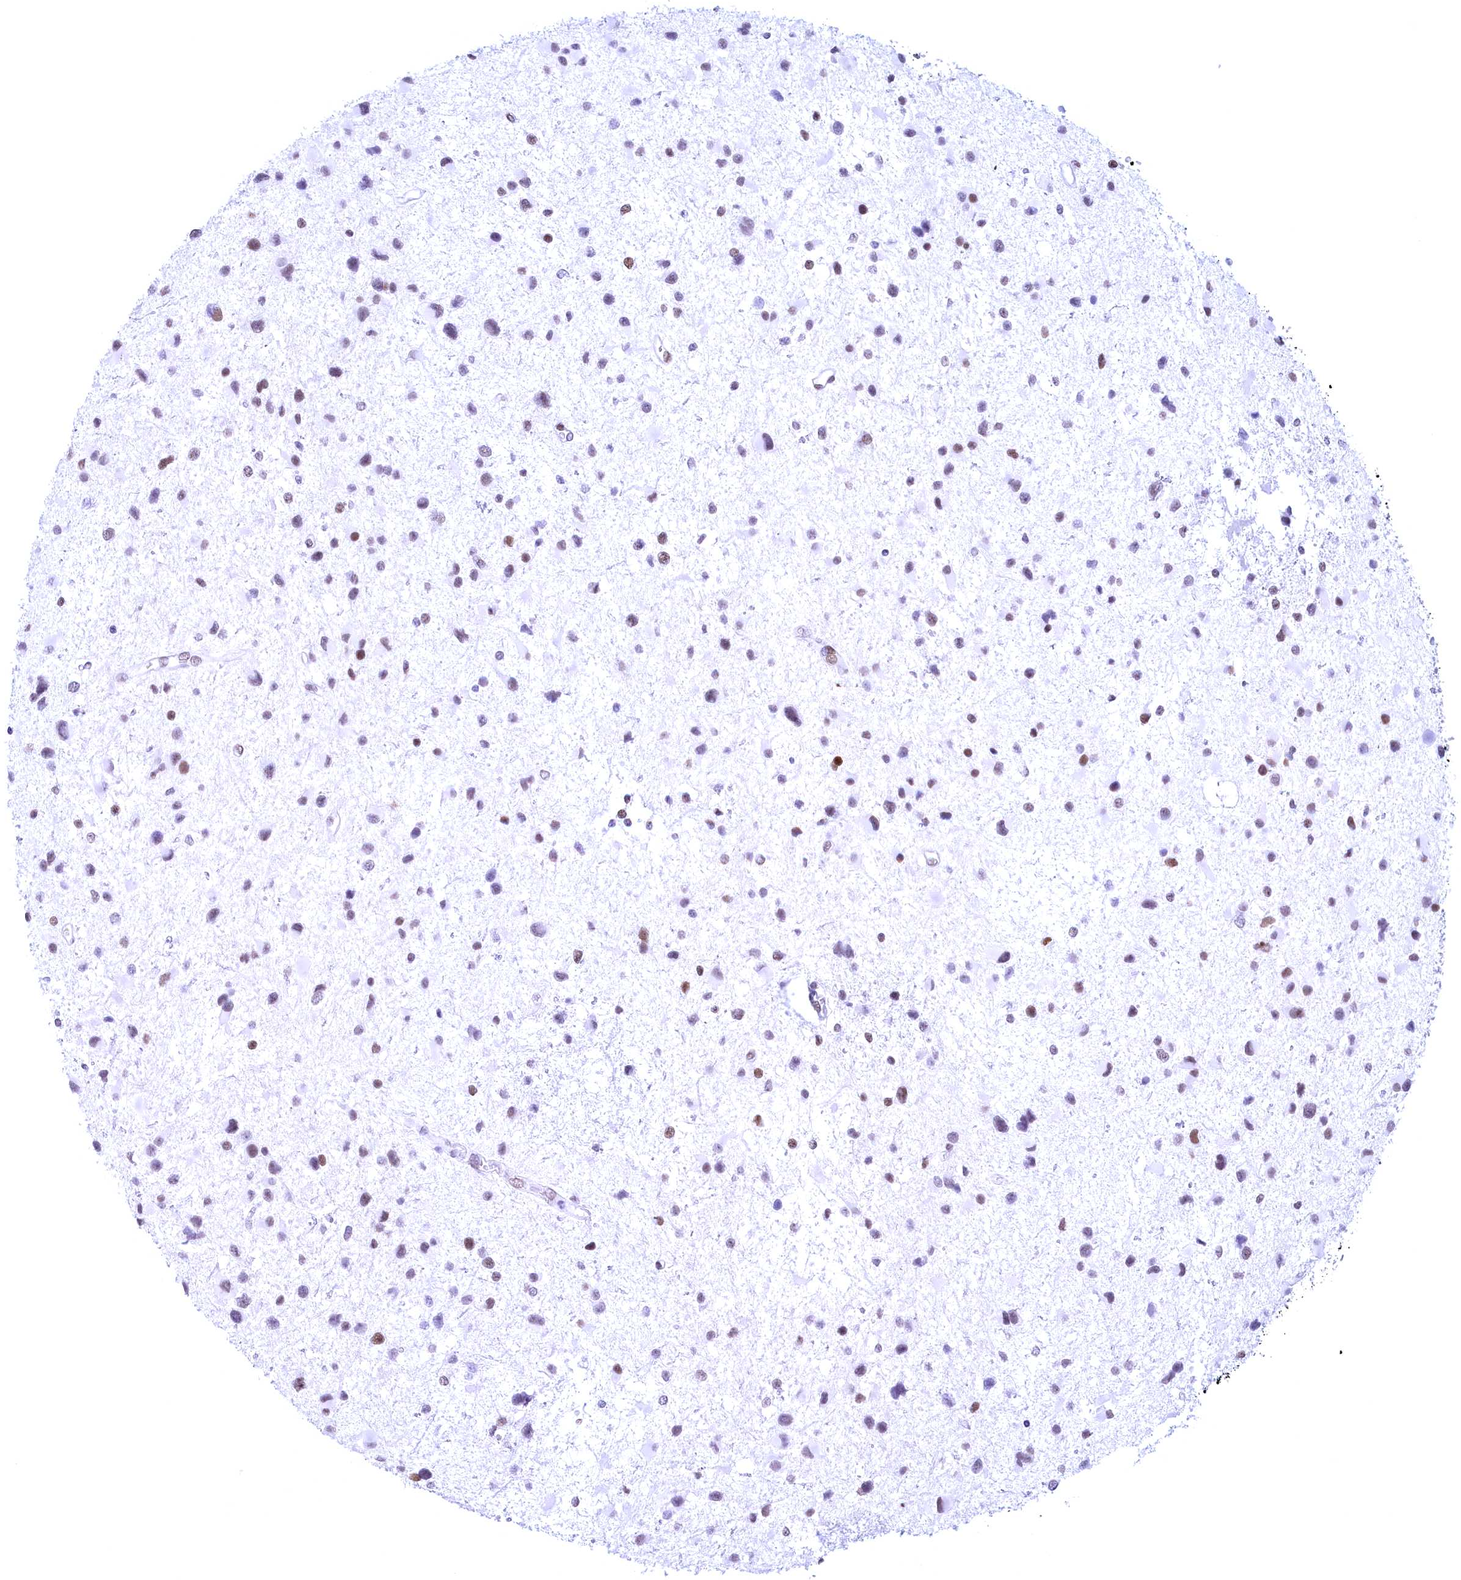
{"staining": {"intensity": "moderate", "quantity": "<25%", "location": "nuclear"}, "tissue": "glioma", "cell_type": "Tumor cells", "image_type": "cancer", "snomed": [{"axis": "morphology", "description": "Glioma, malignant, Low grade"}, {"axis": "topography", "description": "Brain"}], "caption": "This micrograph shows immunohistochemistry (IHC) staining of malignant glioma (low-grade), with low moderate nuclear staining in approximately <25% of tumor cells.", "gene": "CDC26", "patient": {"sex": "female", "age": 32}}